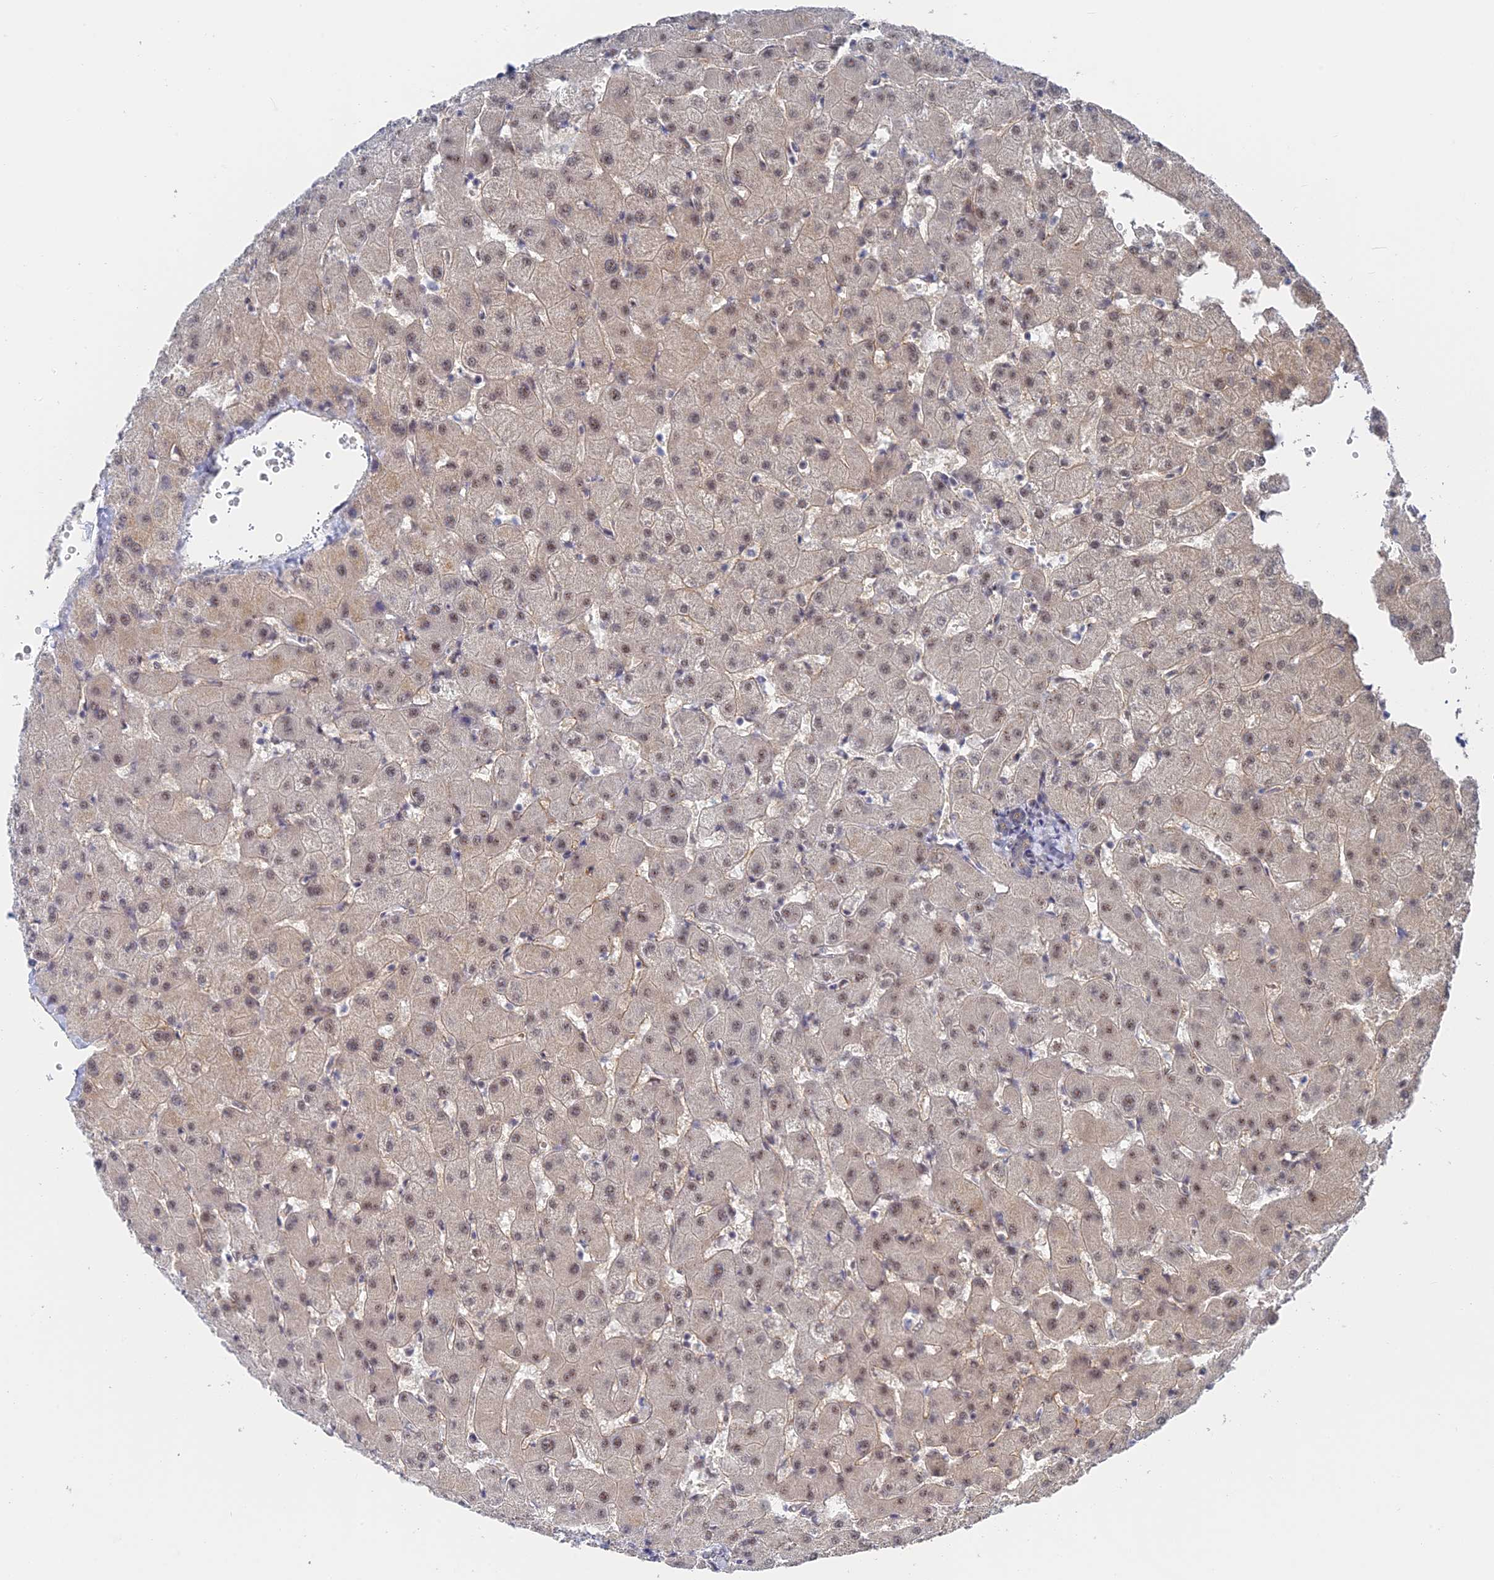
{"staining": {"intensity": "negative", "quantity": "none", "location": "none"}, "tissue": "liver", "cell_type": "Cholangiocytes", "image_type": "normal", "snomed": [{"axis": "morphology", "description": "Normal tissue, NOS"}, {"axis": "topography", "description": "Liver"}], "caption": "This is an IHC image of normal liver. There is no positivity in cholangiocytes.", "gene": "CFAP92", "patient": {"sex": "female", "age": 63}}